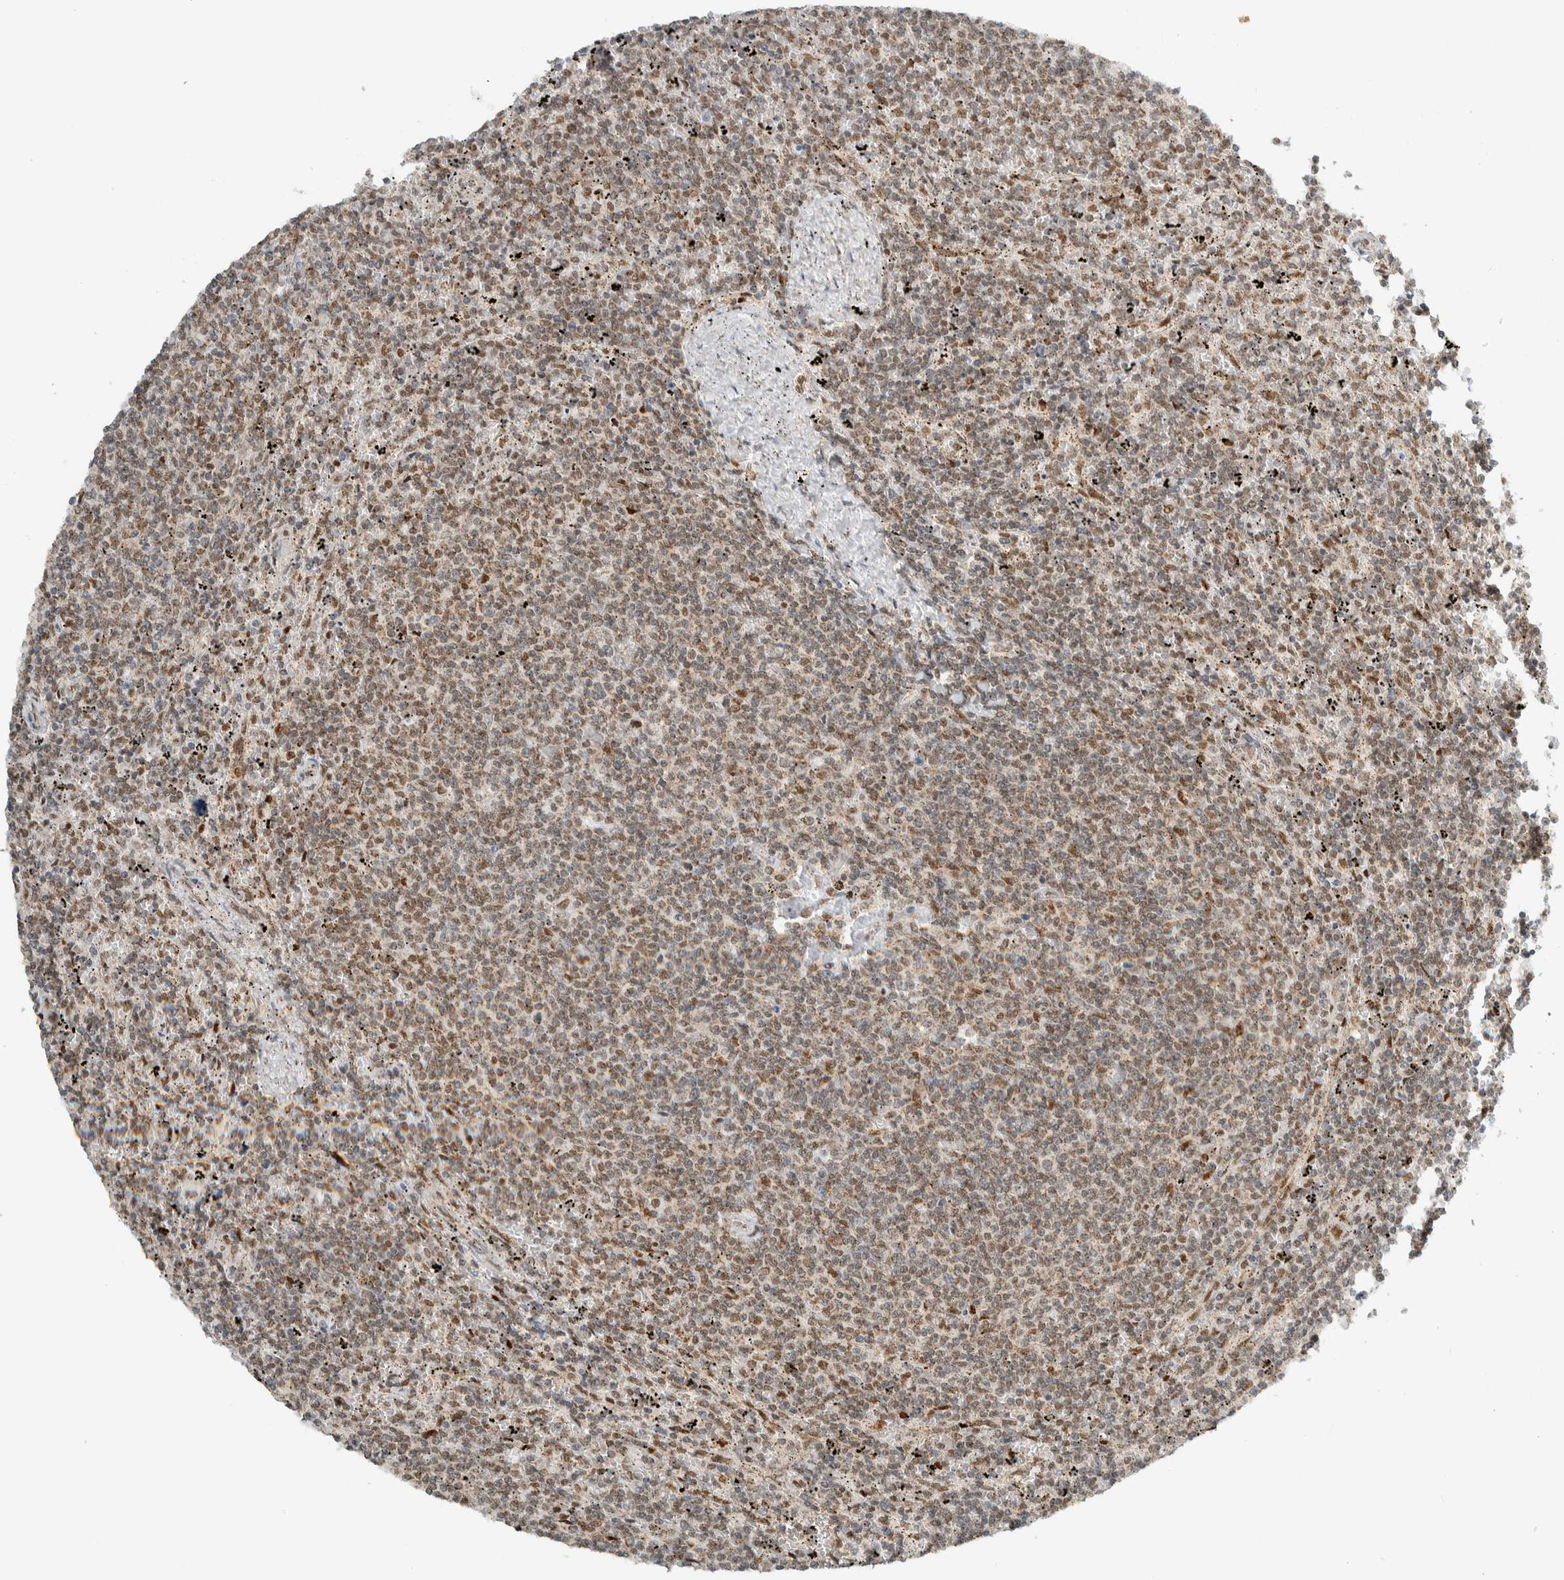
{"staining": {"intensity": "weak", "quantity": "25%-75%", "location": "cytoplasmic/membranous,nuclear"}, "tissue": "lymphoma", "cell_type": "Tumor cells", "image_type": "cancer", "snomed": [{"axis": "morphology", "description": "Malignant lymphoma, non-Hodgkin's type, Low grade"}, {"axis": "topography", "description": "Spleen"}], "caption": "A high-resolution histopathology image shows IHC staining of low-grade malignant lymphoma, non-Hodgkin's type, which demonstrates weak cytoplasmic/membranous and nuclear staining in approximately 25%-75% of tumor cells.", "gene": "TFE3", "patient": {"sex": "female", "age": 50}}